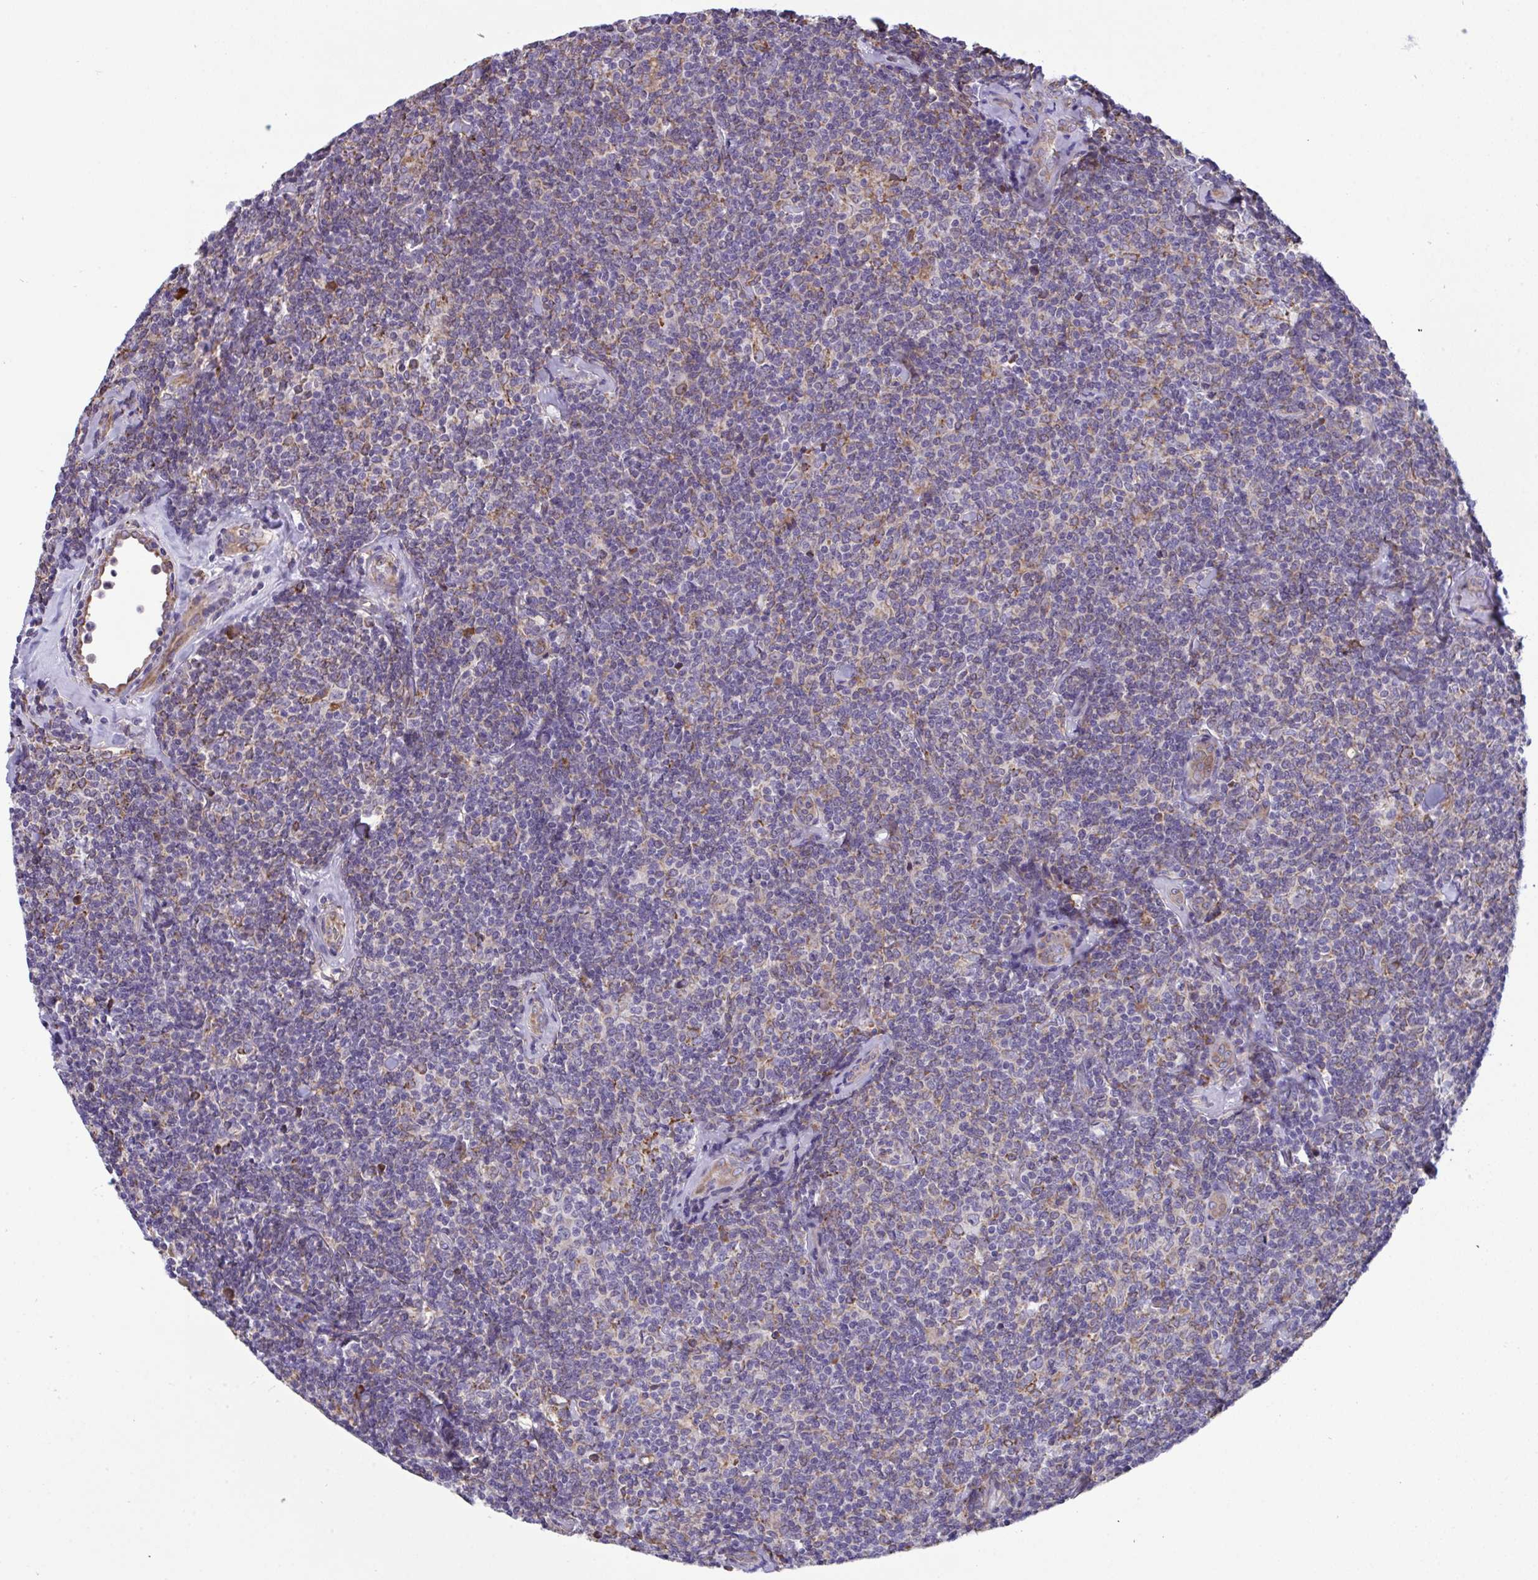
{"staining": {"intensity": "weak", "quantity": "<25%", "location": "cytoplasmic/membranous"}, "tissue": "lymphoma", "cell_type": "Tumor cells", "image_type": "cancer", "snomed": [{"axis": "morphology", "description": "Malignant lymphoma, non-Hodgkin's type, Low grade"}, {"axis": "topography", "description": "Lymph node"}], "caption": "Lymphoma was stained to show a protein in brown. There is no significant positivity in tumor cells.", "gene": "MYMK", "patient": {"sex": "female", "age": 56}}